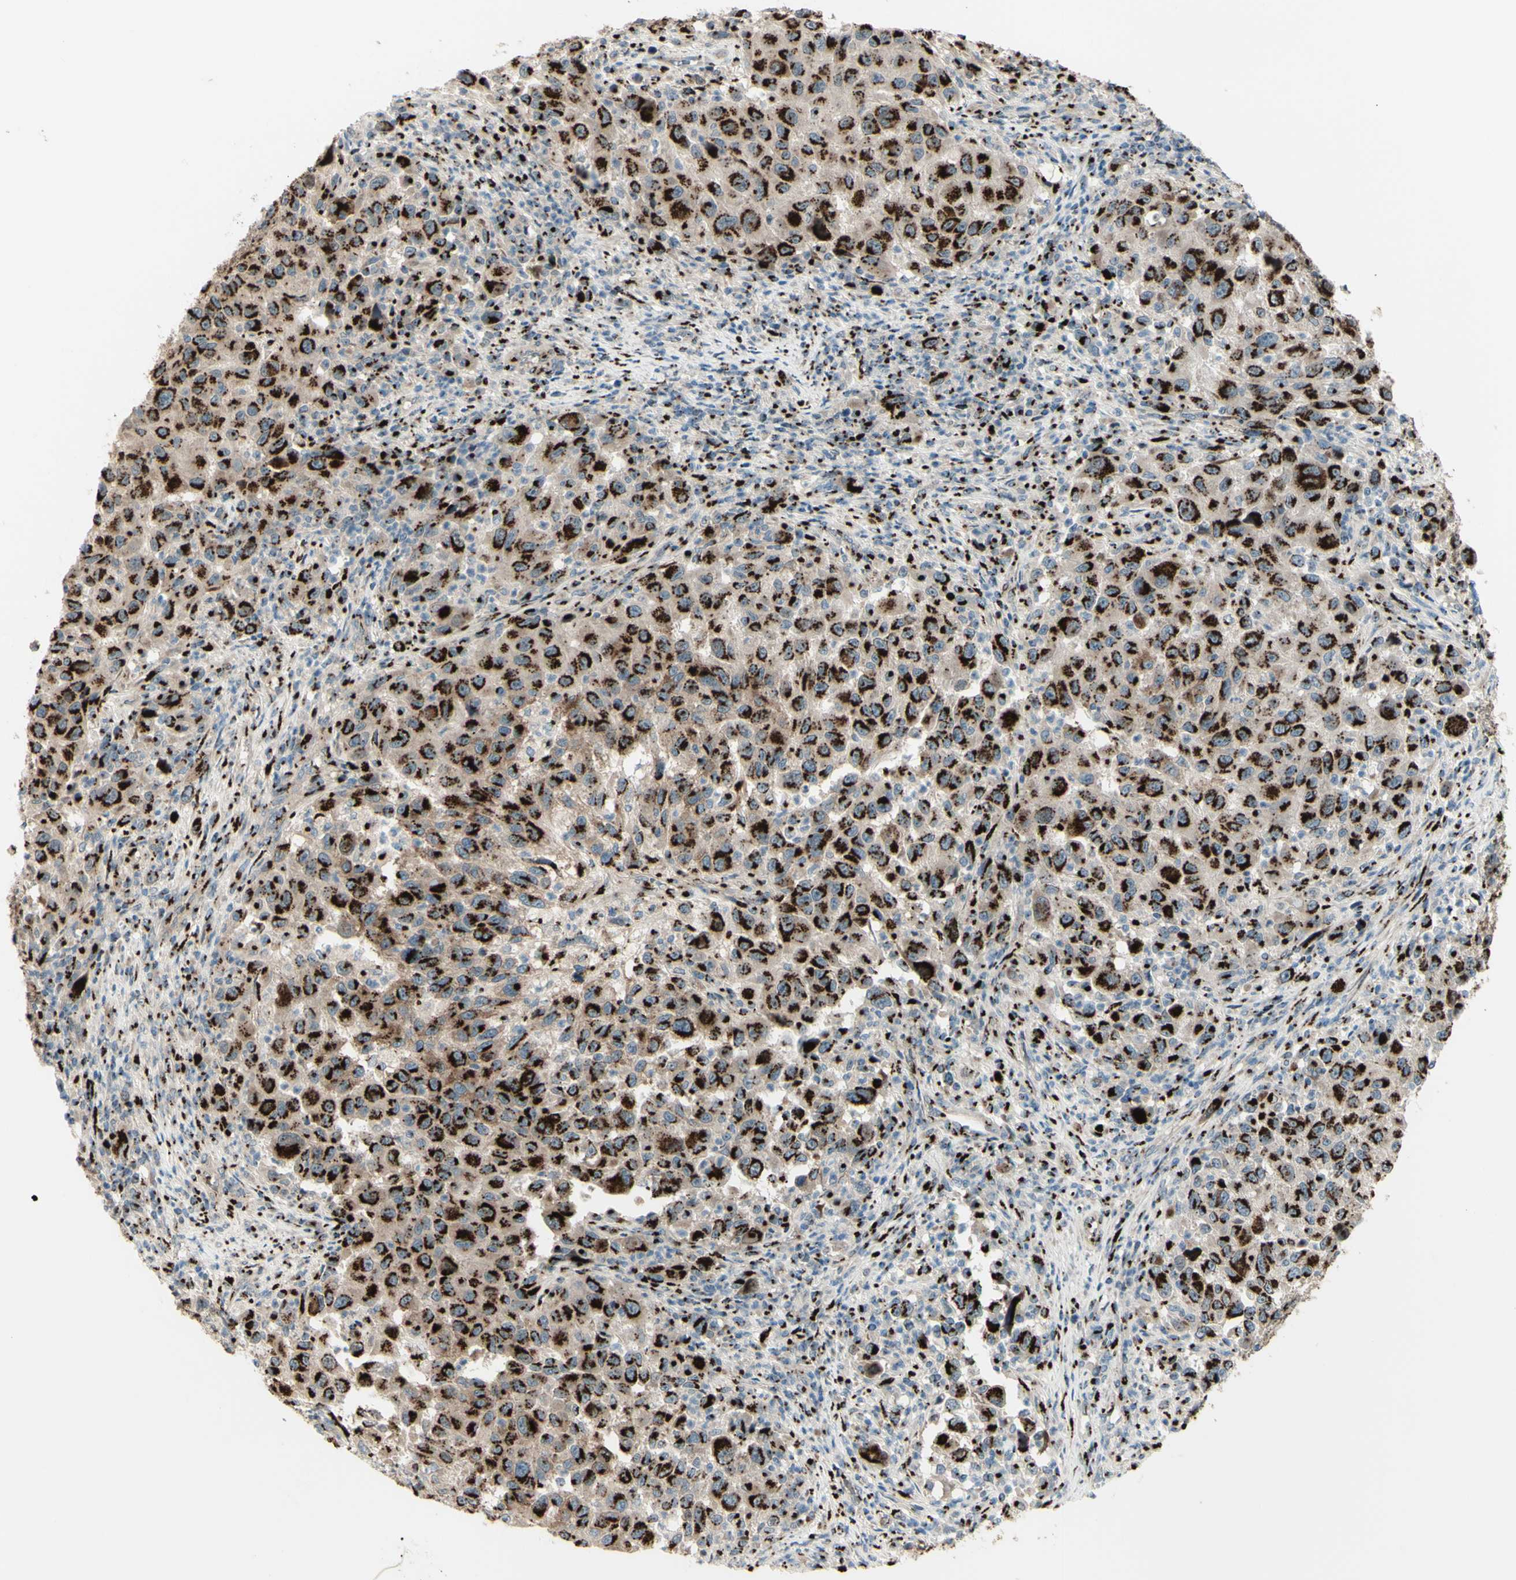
{"staining": {"intensity": "strong", "quantity": ">75%", "location": "cytoplasmic/membranous"}, "tissue": "melanoma", "cell_type": "Tumor cells", "image_type": "cancer", "snomed": [{"axis": "morphology", "description": "Malignant melanoma, Metastatic site"}, {"axis": "topography", "description": "Lymph node"}], "caption": "Immunohistochemical staining of malignant melanoma (metastatic site) shows high levels of strong cytoplasmic/membranous protein expression in approximately >75% of tumor cells.", "gene": "BPNT2", "patient": {"sex": "male", "age": 61}}